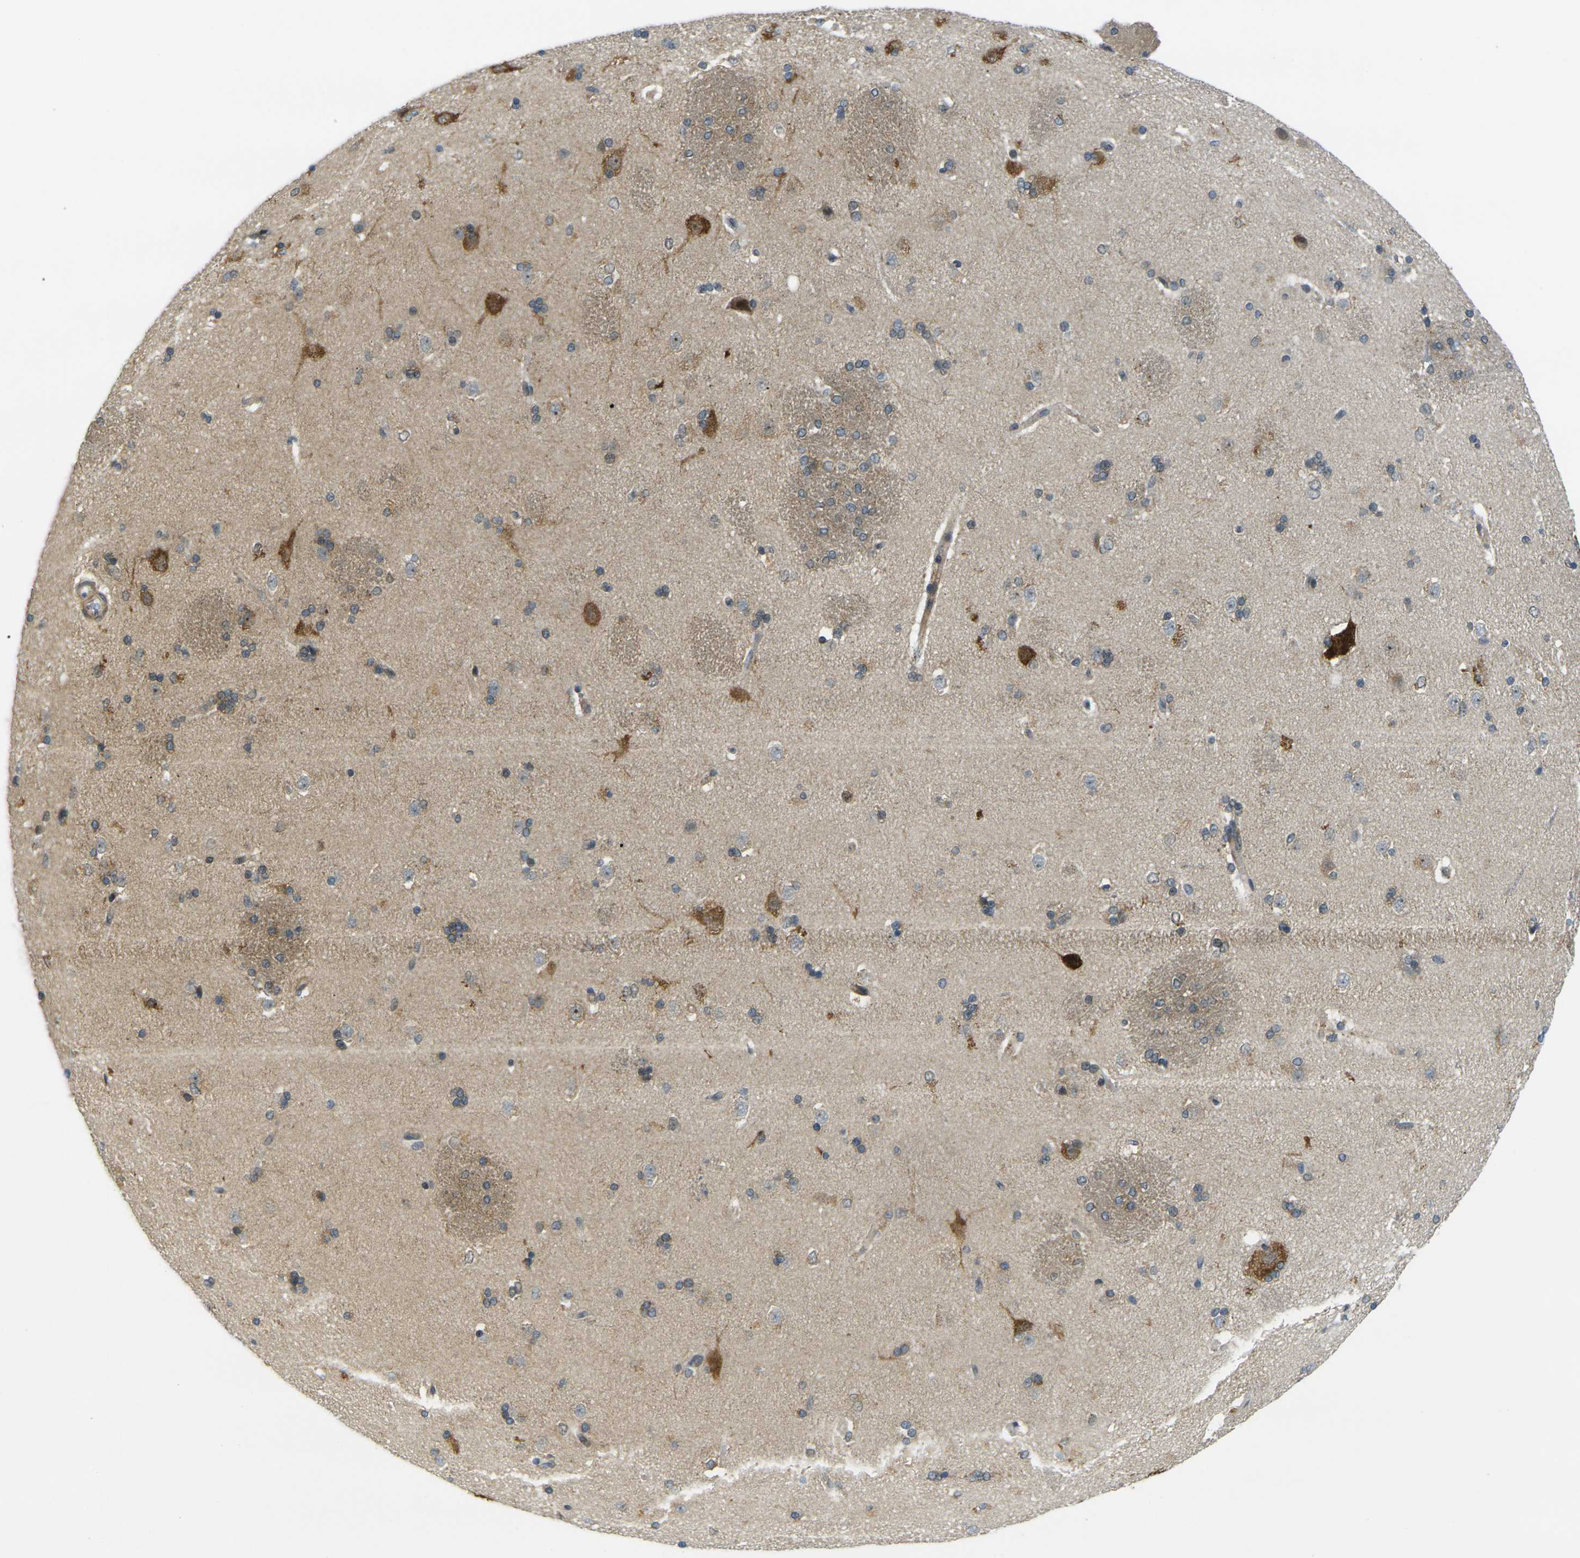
{"staining": {"intensity": "moderate", "quantity": "<25%", "location": "cytoplasmic/membranous"}, "tissue": "caudate", "cell_type": "Glial cells", "image_type": "normal", "snomed": [{"axis": "morphology", "description": "Normal tissue, NOS"}, {"axis": "topography", "description": "Lateral ventricle wall"}], "caption": "About <25% of glial cells in benign human caudate exhibit moderate cytoplasmic/membranous protein expression as visualized by brown immunohistochemical staining.", "gene": "KCTD10", "patient": {"sex": "female", "age": 19}}